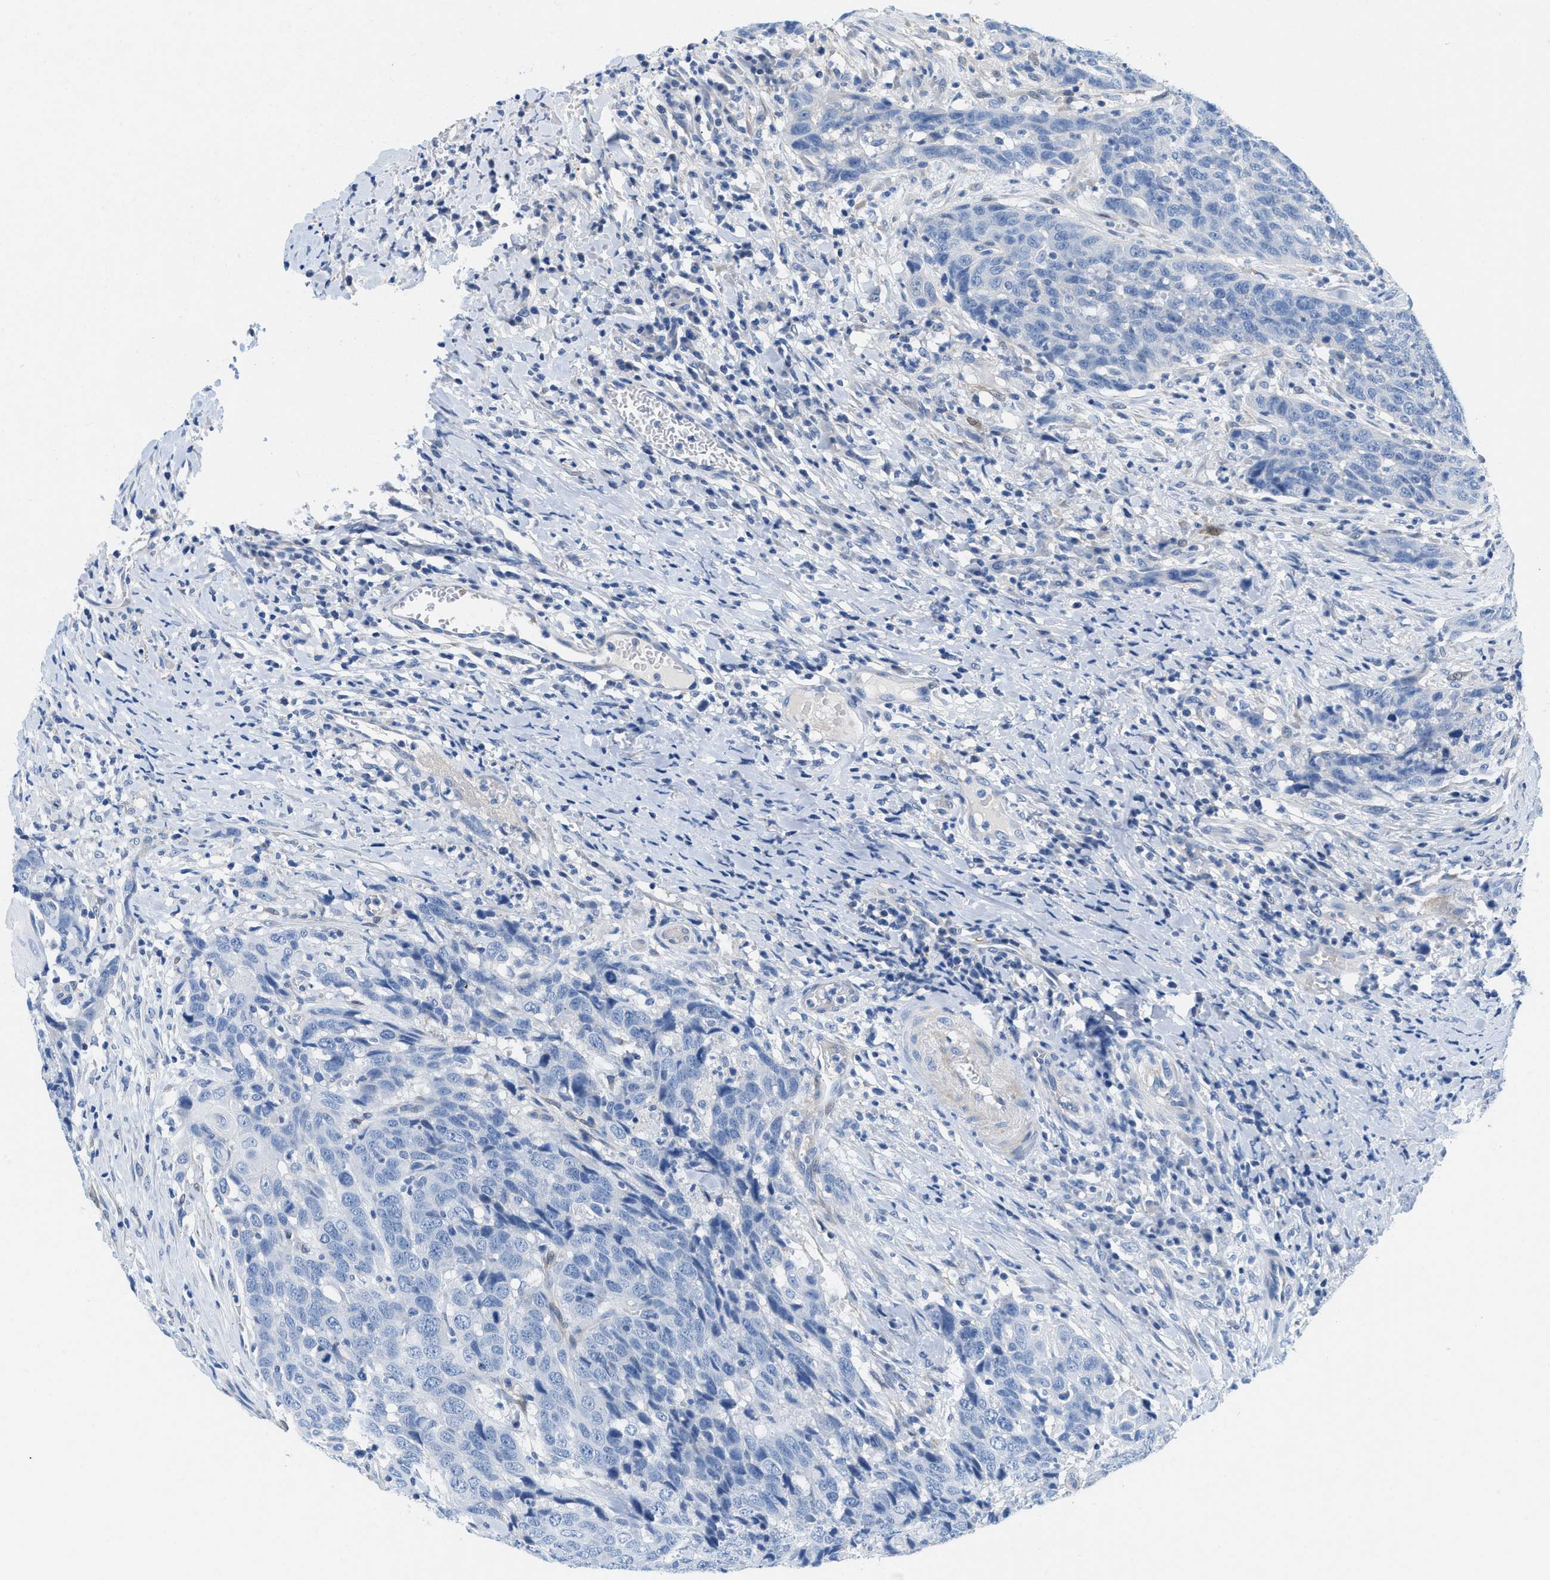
{"staining": {"intensity": "negative", "quantity": "none", "location": "none"}, "tissue": "head and neck cancer", "cell_type": "Tumor cells", "image_type": "cancer", "snomed": [{"axis": "morphology", "description": "Squamous cell carcinoma, NOS"}, {"axis": "topography", "description": "Head-Neck"}], "caption": "Micrograph shows no significant protein expression in tumor cells of head and neck squamous cell carcinoma.", "gene": "BPGM", "patient": {"sex": "male", "age": 66}}